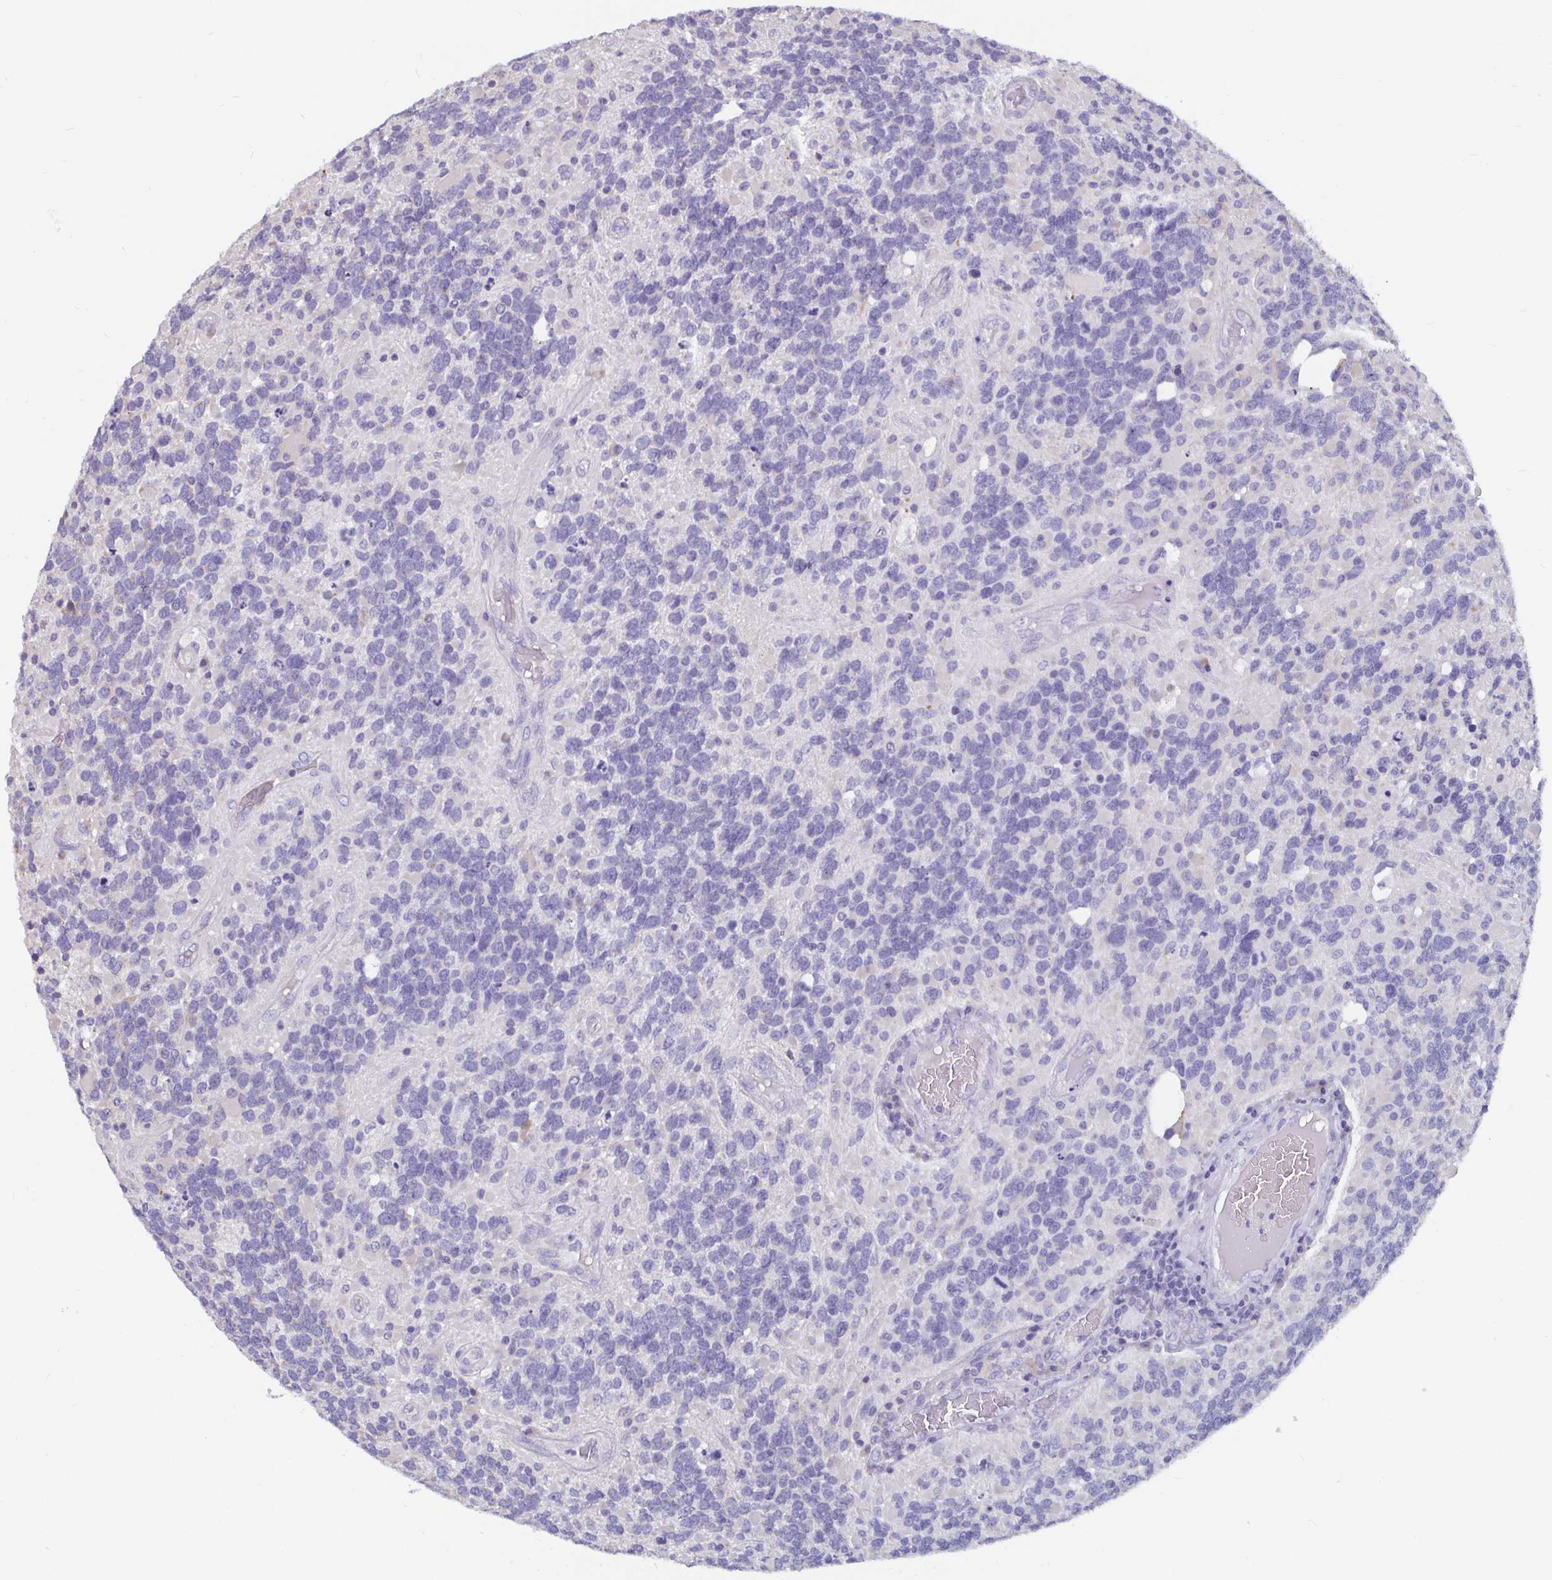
{"staining": {"intensity": "negative", "quantity": "none", "location": "none"}, "tissue": "glioma", "cell_type": "Tumor cells", "image_type": "cancer", "snomed": [{"axis": "morphology", "description": "Glioma, malignant, High grade"}, {"axis": "topography", "description": "Brain"}], "caption": "An IHC image of malignant high-grade glioma is shown. There is no staining in tumor cells of malignant high-grade glioma.", "gene": "ADAMTS6", "patient": {"sex": "female", "age": 40}}